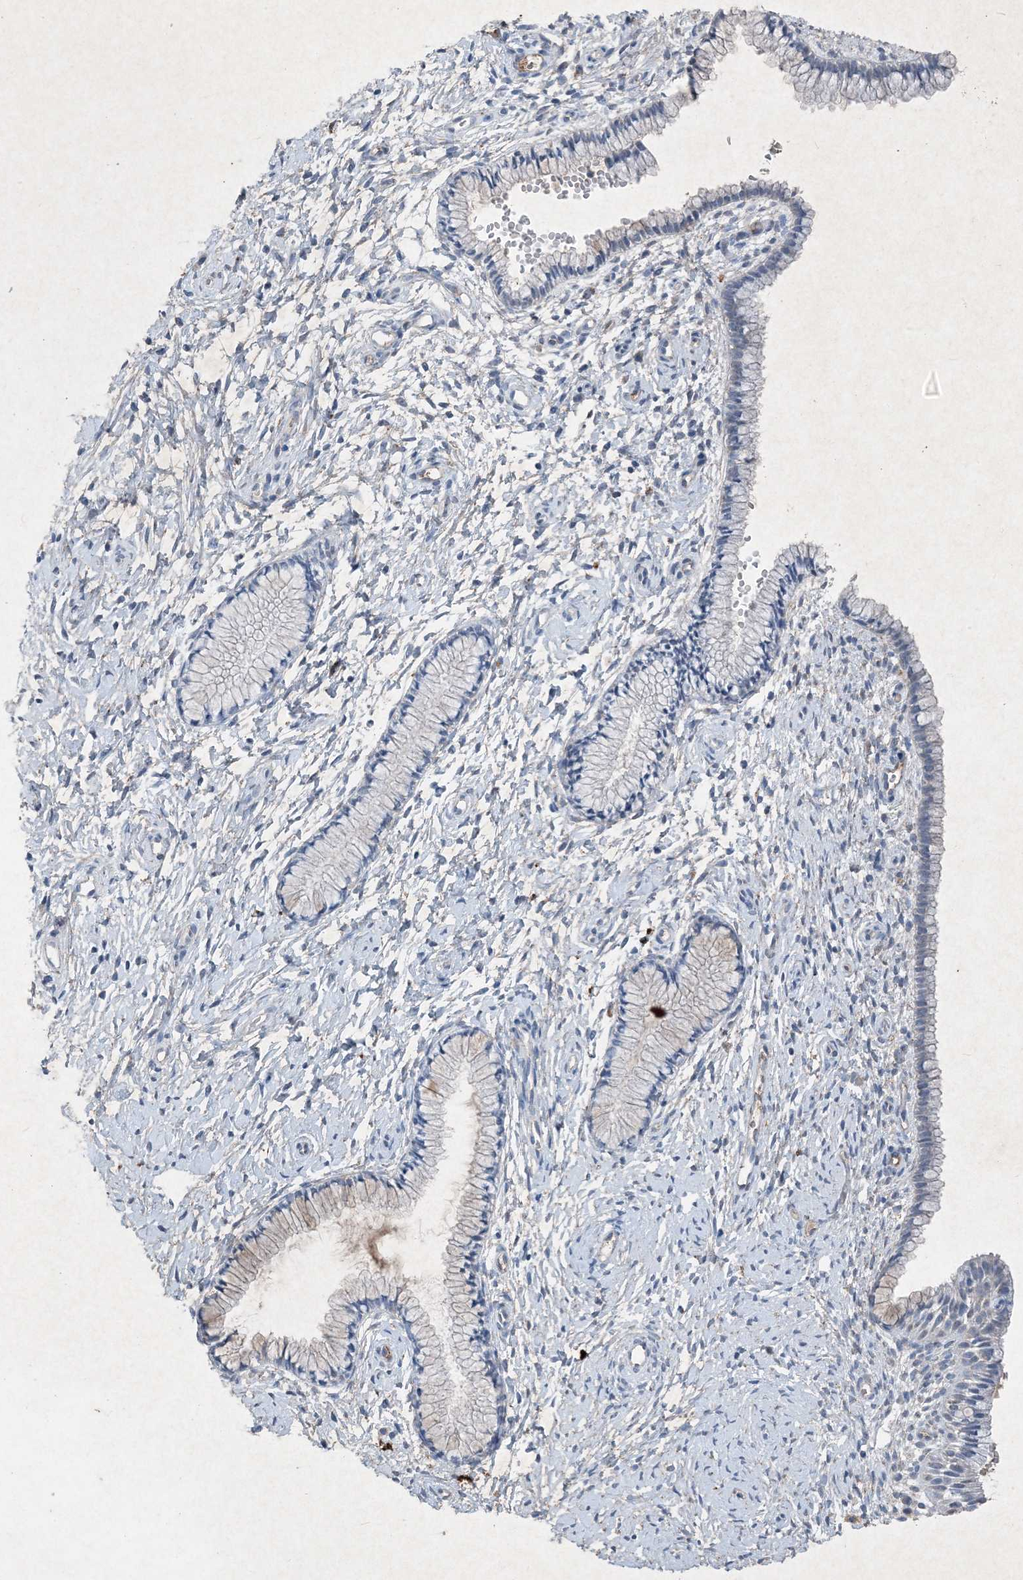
{"staining": {"intensity": "negative", "quantity": "none", "location": "none"}, "tissue": "cervix", "cell_type": "Glandular cells", "image_type": "normal", "snomed": [{"axis": "morphology", "description": "Normal tissue, NOS"}, {"axis": "topography", "description": "Cervix"}], "caption": "IHC micrograph of benign cervix stained for a protein (brown), which shows no positivity in glandular cells.", "gene": "FCN3", "patient": {"sex": "female", "age": 33}}